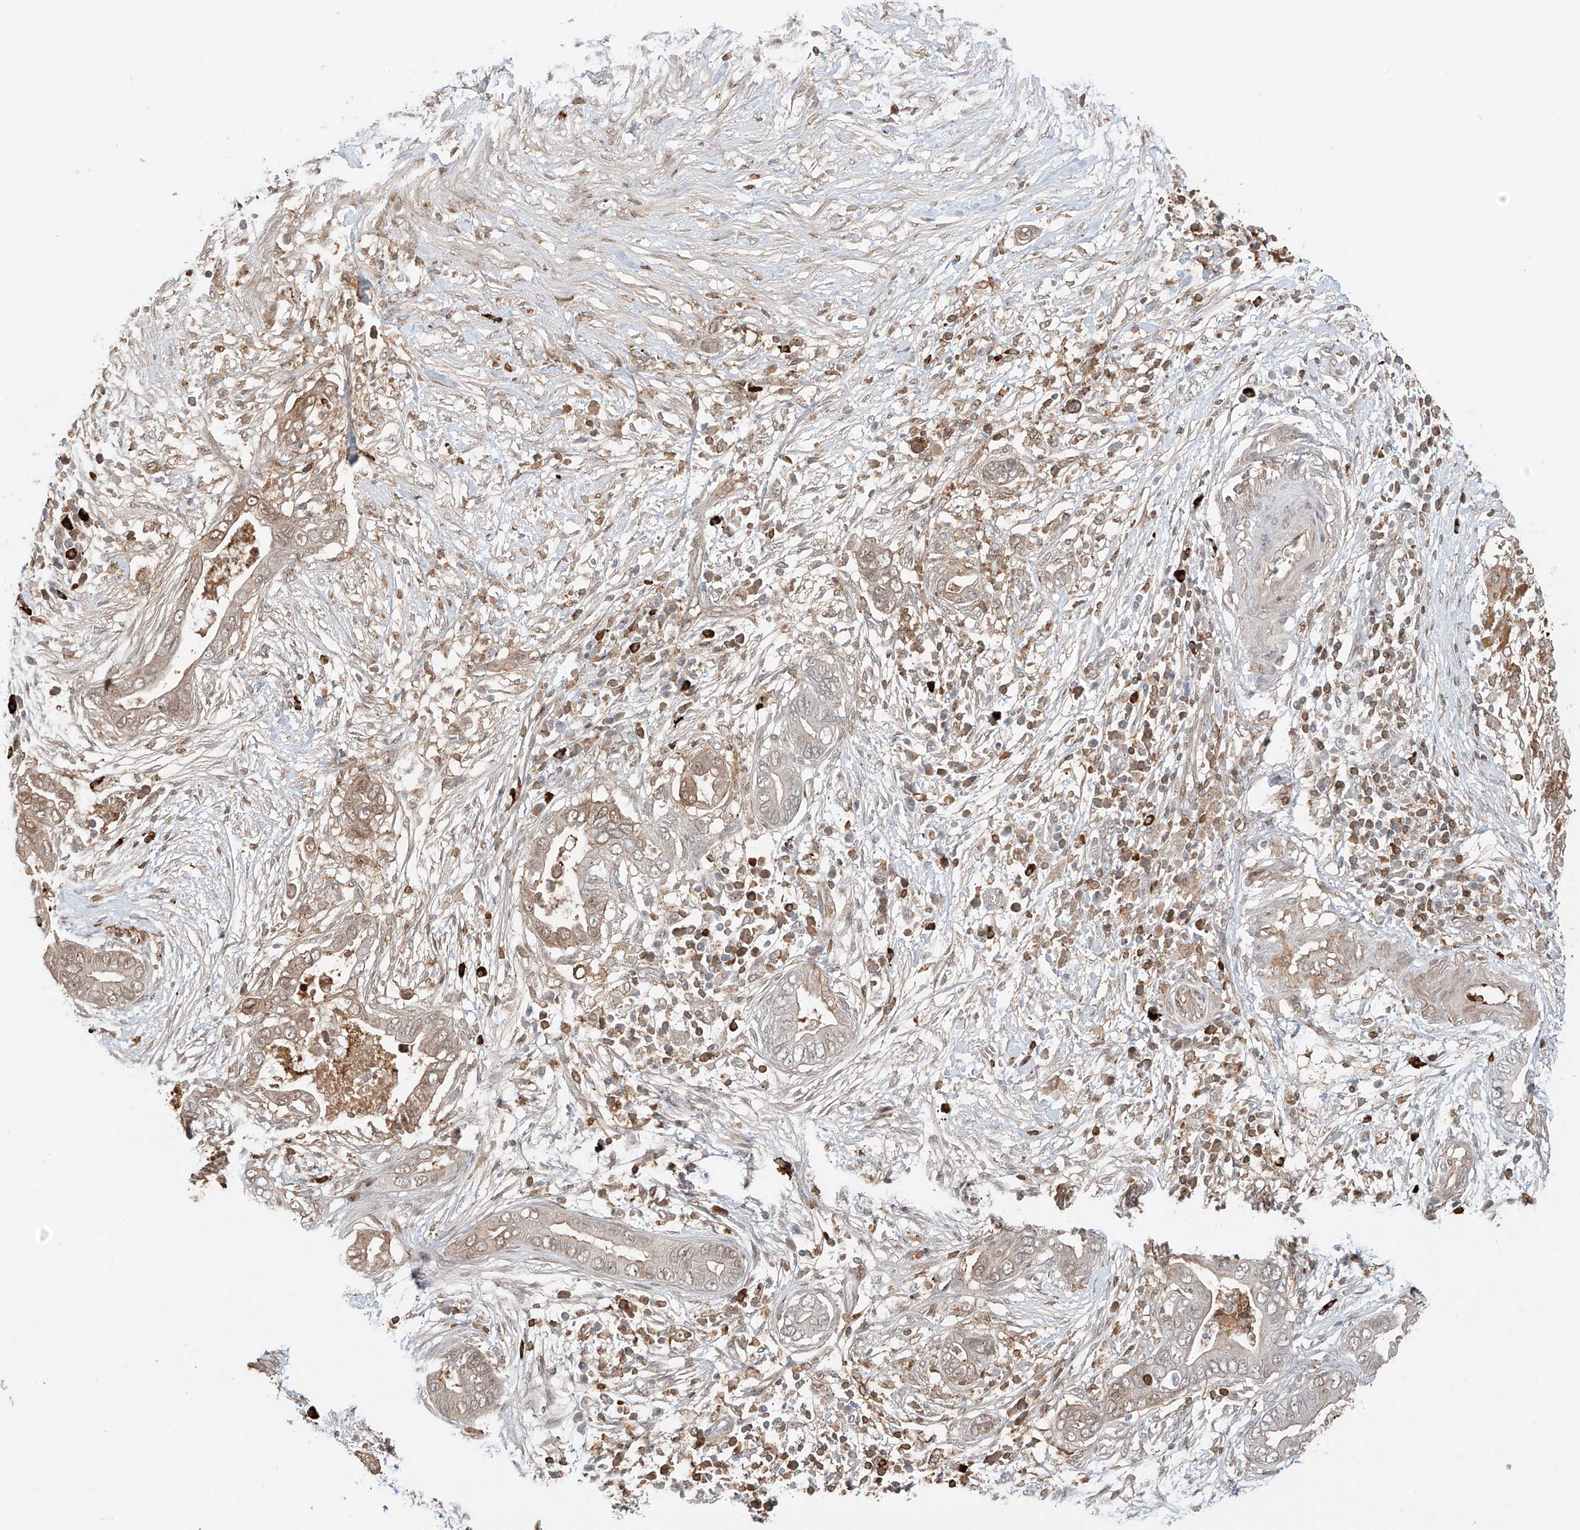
{"staining": {"intensity": "weak", "quantity": "25%-75%", "location": "cytoplasmic/membranous"}, "tissue": "pancreatic cancer", "cell_type": "Tumor cells", "image_type": "cancer", "snomed": [{"axis": "morphology", "description": "Adenocarcinoma, NOS"}, {"axis": "topography", "description": "Pancreas"}], "caption": "A low amount of weak cytoplasmic/membranous expression is appreciated in approximately 25%-75% of tumor cells in pancreatic cancer (adenocarcinoma) tissue.", "gene": "CEP162", "patient": {"sex": "male", "age": 75}}